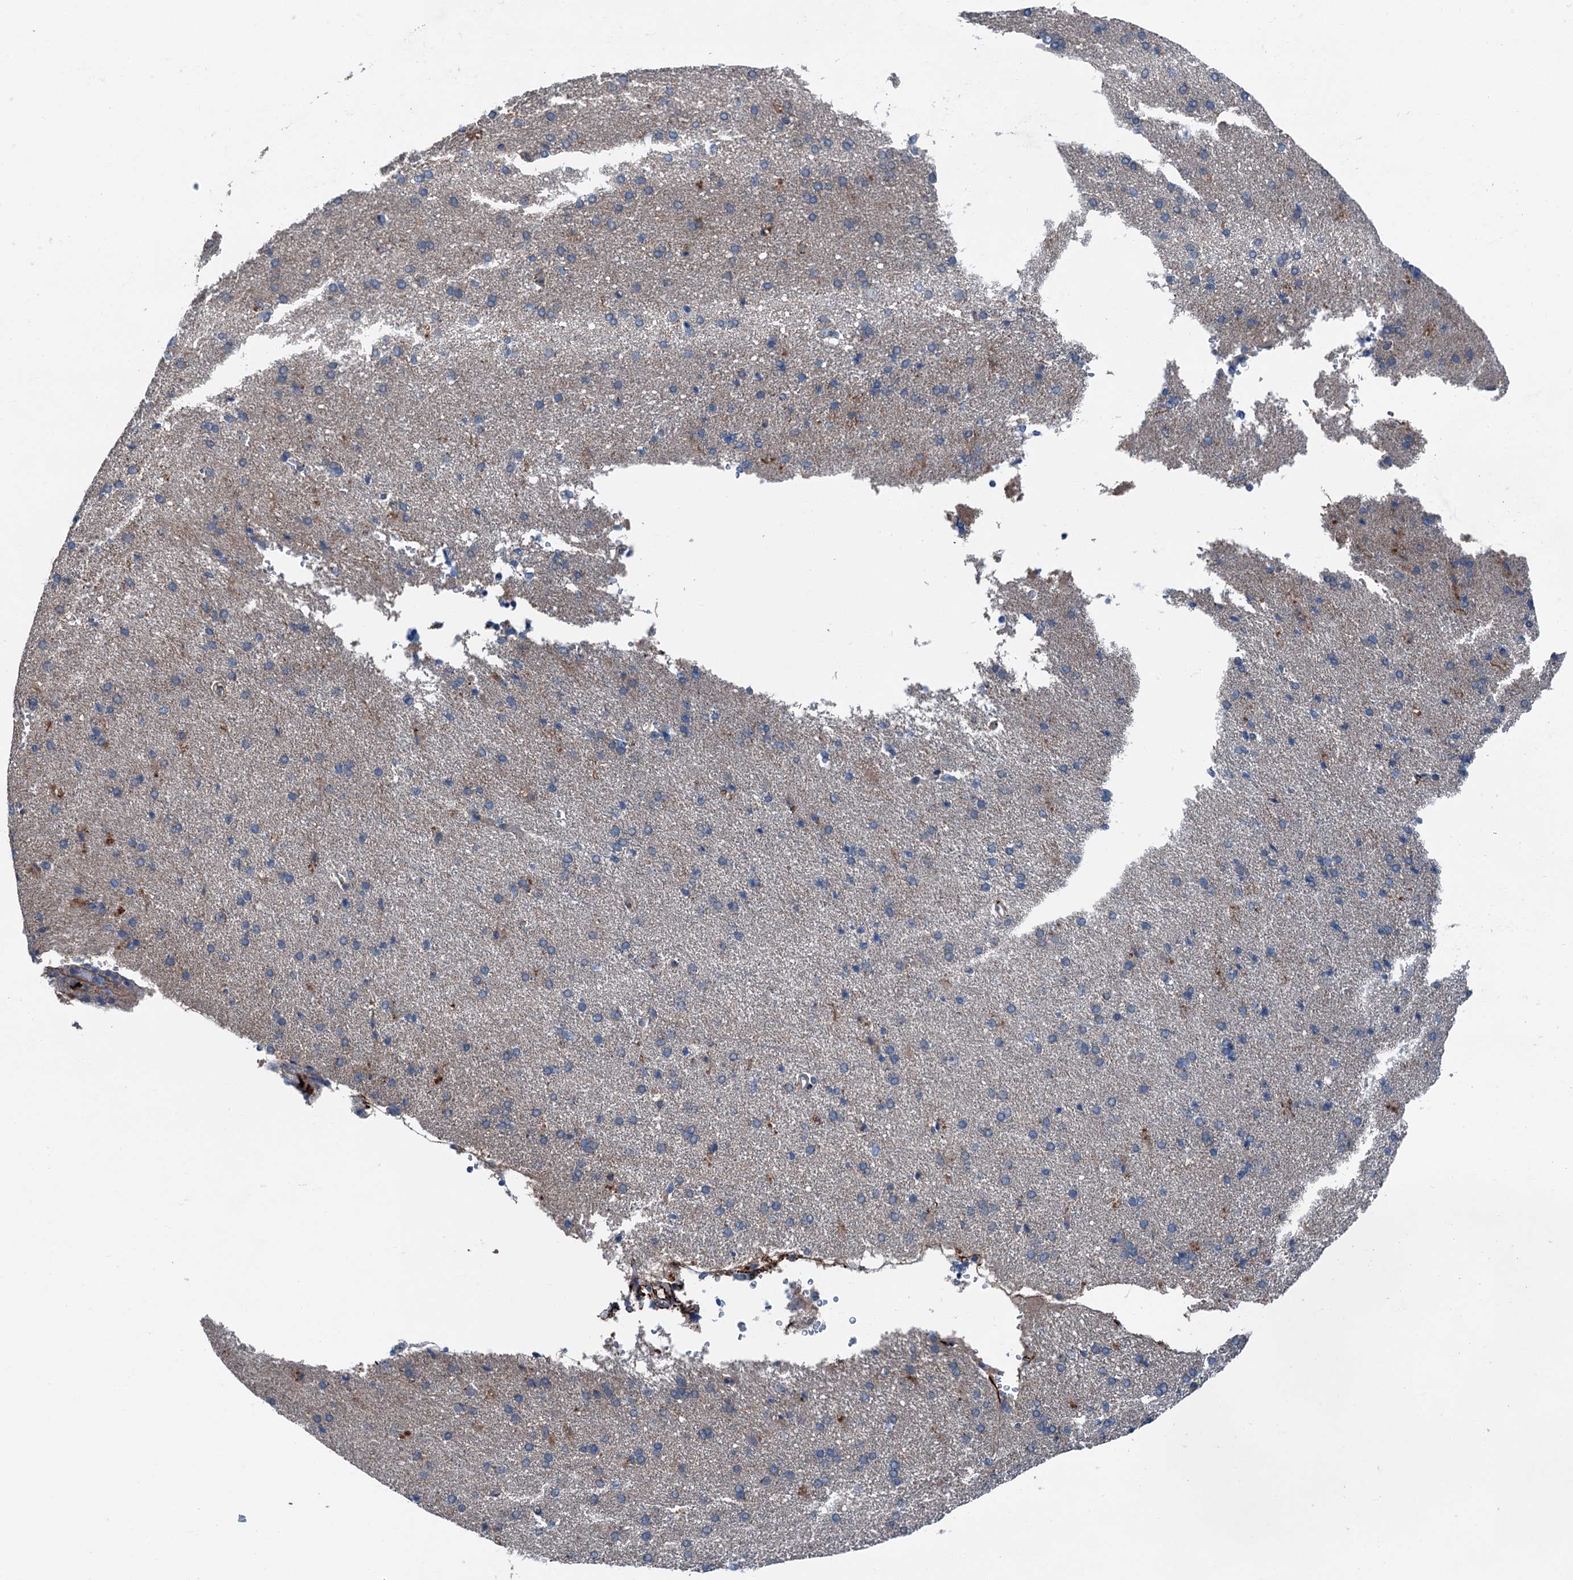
{"staining": {"intensity": "negative", "quantity": "none", "location": "none"}, "tissue": "cerebral cortex", "cell_type": "Endothelial cells", "image_type": "normal", "snomed": [{"axis": "morphology", "description": "Normal tissue, NOS"}, {"axis": "topography", "description": "Cerebral cortex"}], "caption": "There is no significant staining in endothelial cells of cerebral cortex. (IHC, brightfield microscopy, high magnification).", "gene": "SLC2A10", "patient": {"sex": "male", "age": 62}}